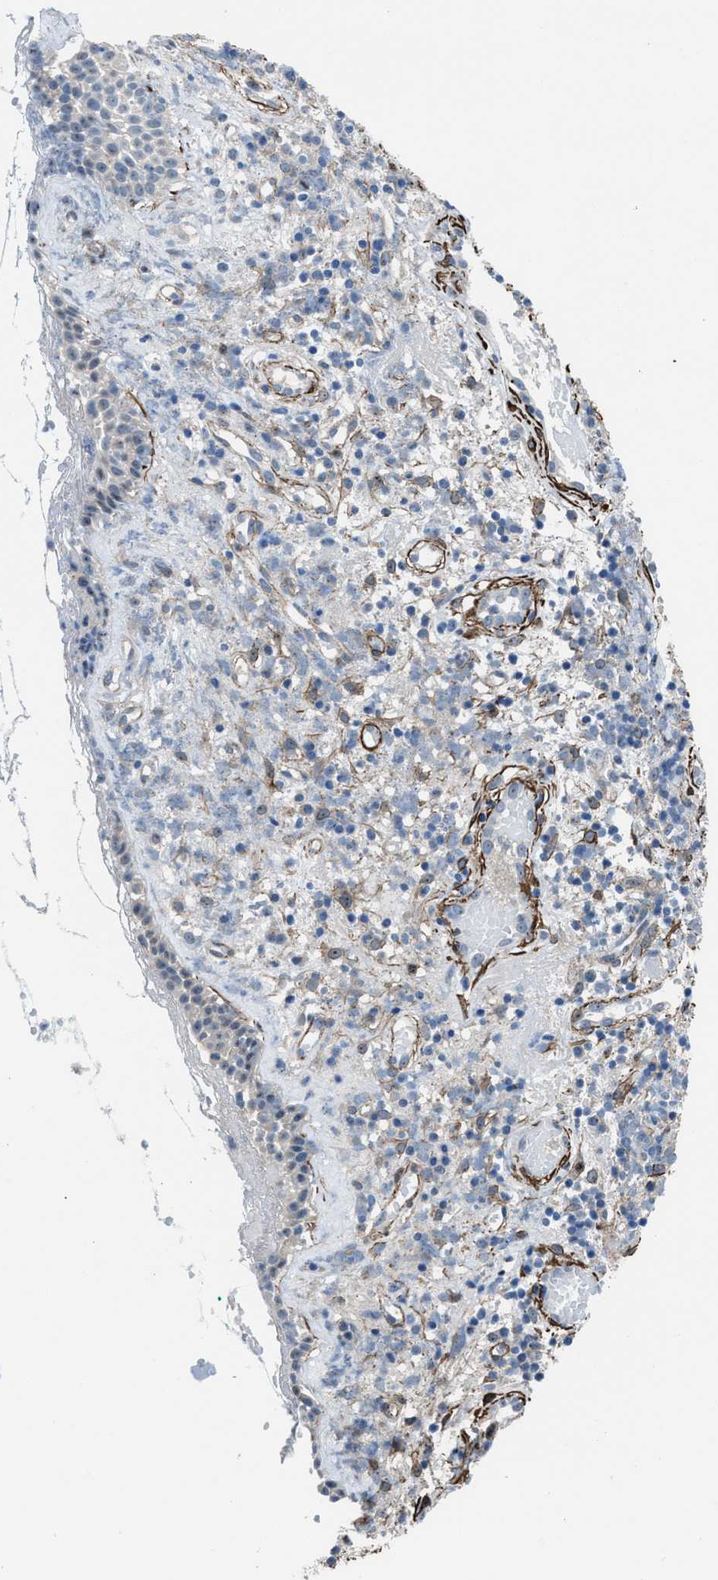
{"staining": {"intensity": "negative", "quantity": "none", "location": "none"}, "tissue": "nasopharynx", "cell_type": "Respiratory epithelial cells", "image_type": "normal", "snomed": [{"axis": "morphology", "description": "Normal tissue, NOS"}, {"axis": "morphology", "description": "Basal cell carcinoma"}, {"axis": "topography", "description": "Cartilage tissue"}, {"axis": "topography", "description": "Nasopharynx"}, {"axis": "topography", "description": "Oral tissue"}], "caption": "Immunohistochemistry (IHC) of normal human nasopharynx displays no positivity in respiratory epithelial cells.", "gene": "NQO2", "patient": {"sex": "female", "age": 77}}